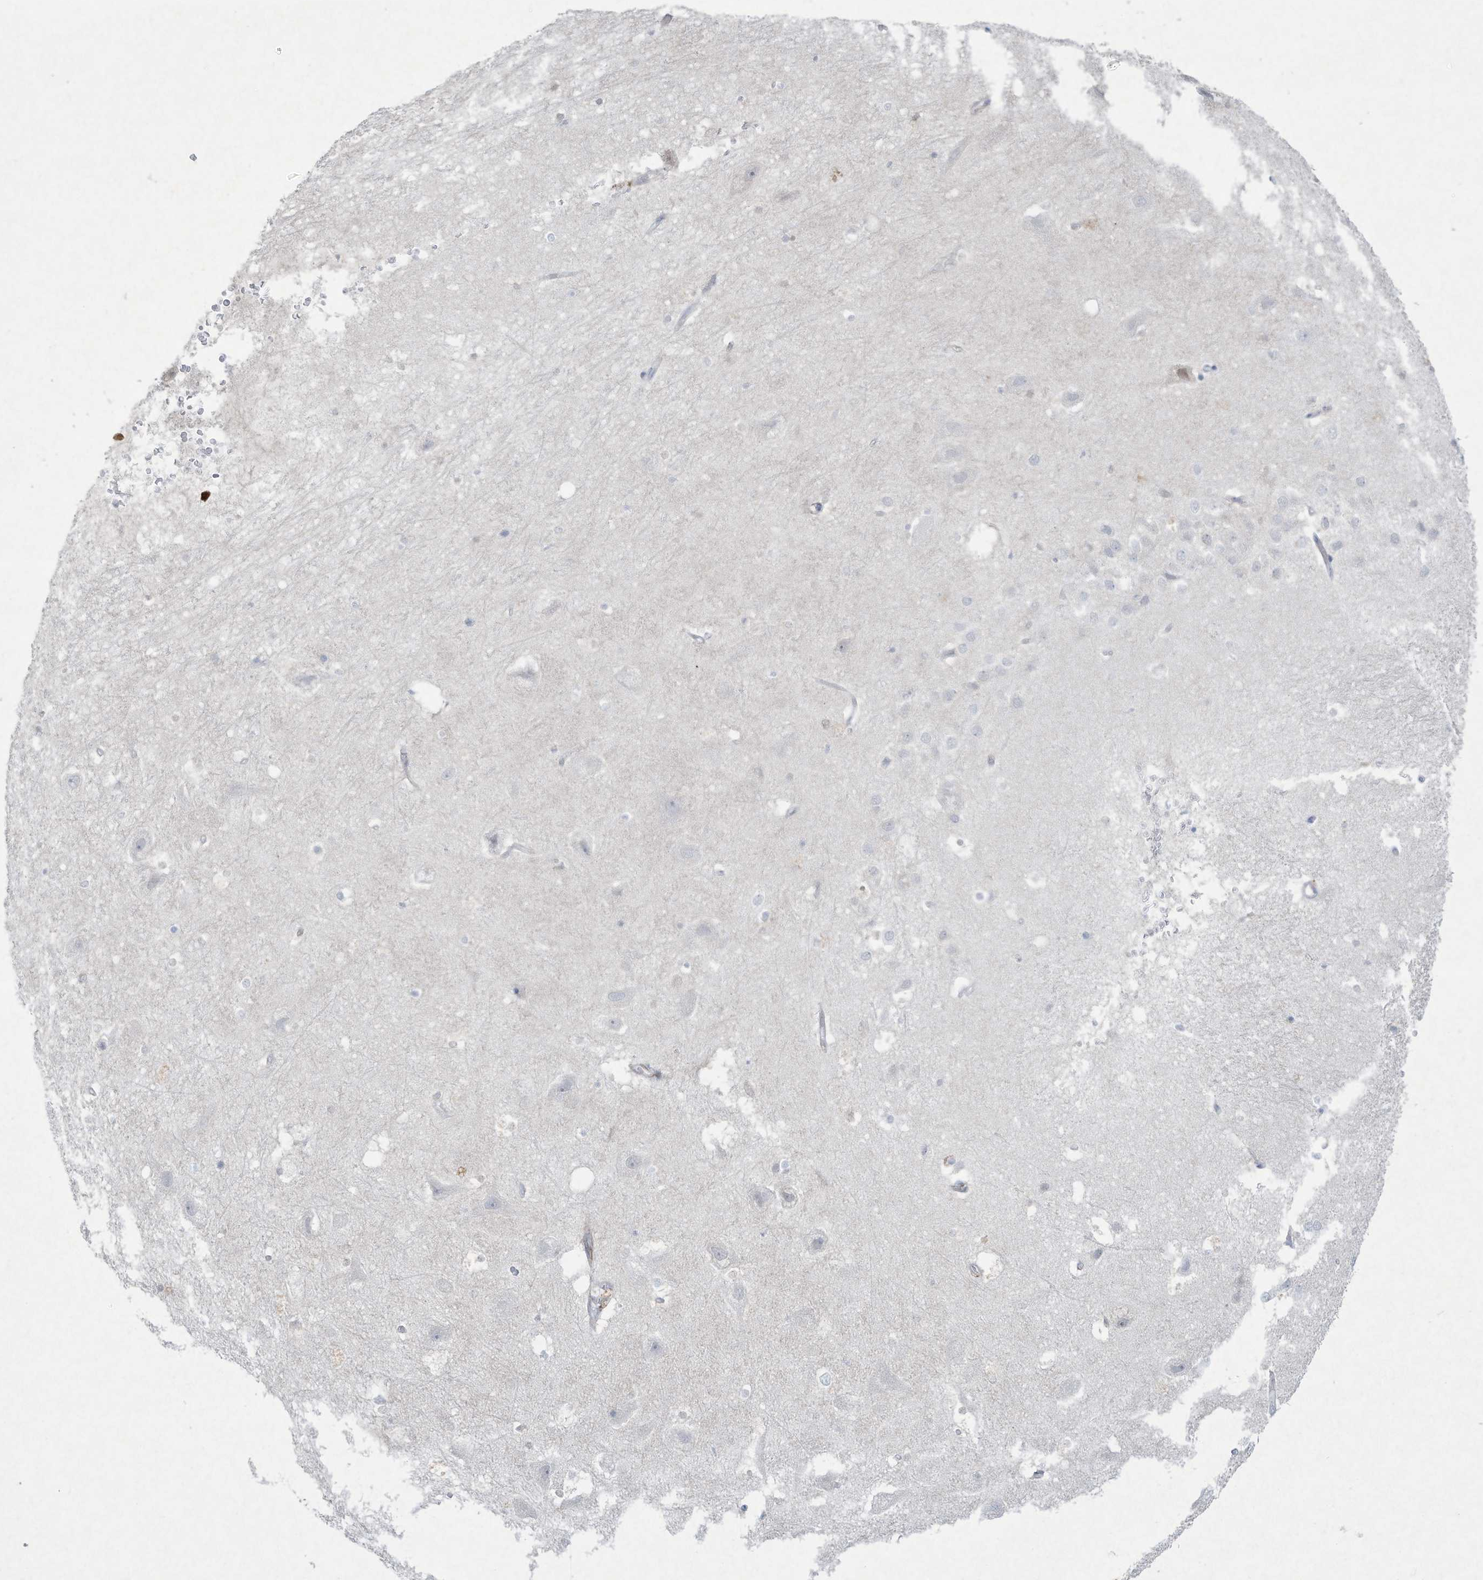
{"staining": {"intensity": "negative", "quantity": "none", "location": "none"}, "tissue": "hippocampus", "cell_type": "Glial cells", "image_type": "normal", "snomed": [{"axis": "morphology", "description": "Normal tissue, NOS"}, {"axis": "topography", "description": "Hippocampus"}], "caption": "Glial cells are negative for brown protein staining in normal hippocampus. Brightfield microscopy of IHC stained with DAB (brown) and hematoxylin (blue), captured at high magnification.", "gene": "PAX6", "patient": {"sex": "female", "age": 52}}